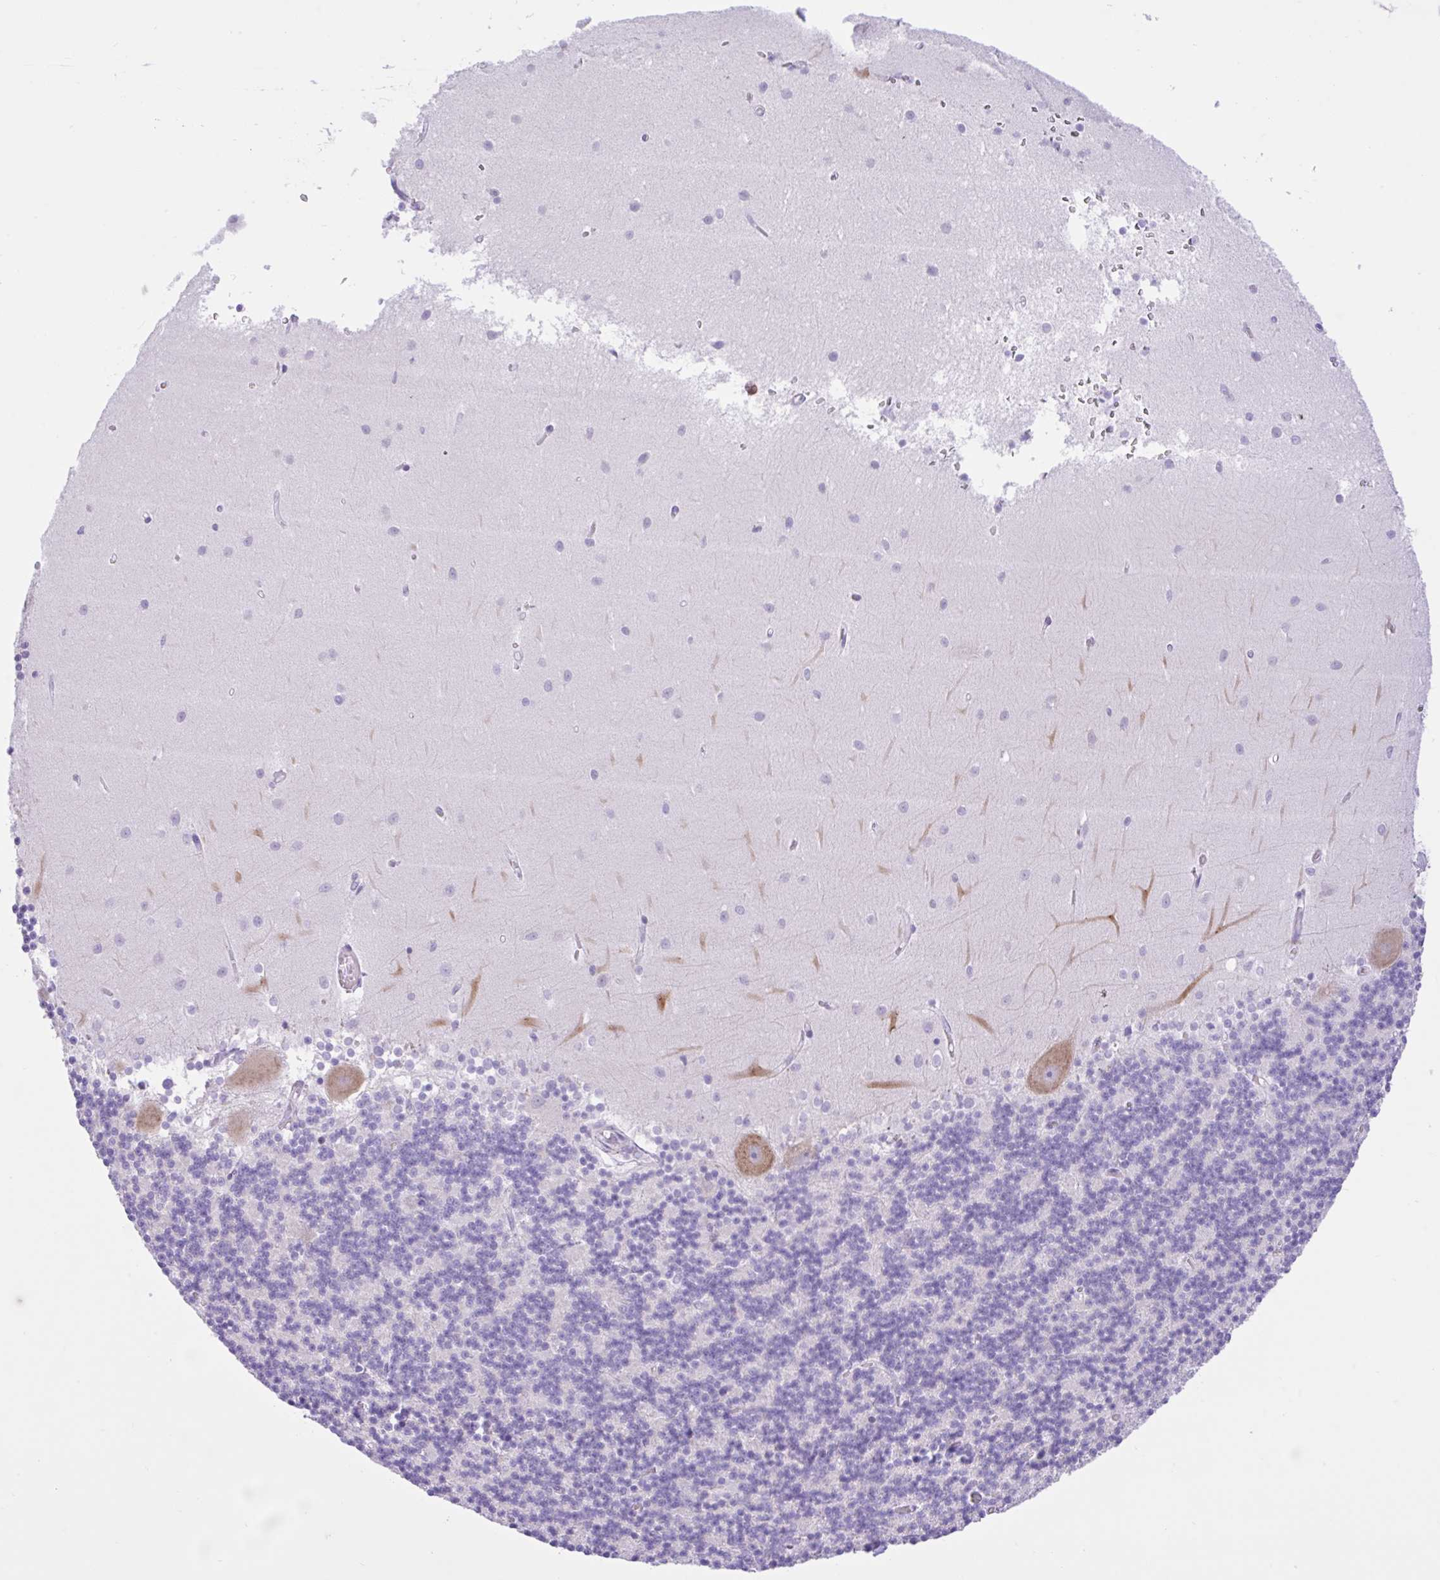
{"staining": {"intensity": "weak", "quantity": "<25%", "location": "cytoplasmic/membranous"}, "tissue": "cerebellum", "cell_type": "Cells in granular layer", "image_type": "normal", "snomed": [{"axis": "morphology", "description": "Normal tissue, NOS"}, {"axis": "topography", "description": "Cerebellum"}], "caption": "Photomicrograph shows no protein staining in cells in granular layer of normal cerebellum. (DAB immunohistochemistry visualized using brightfield microscopy, high magnification).", "gene": "REEP1", "patient": {"sex": "male", "age": 54}}